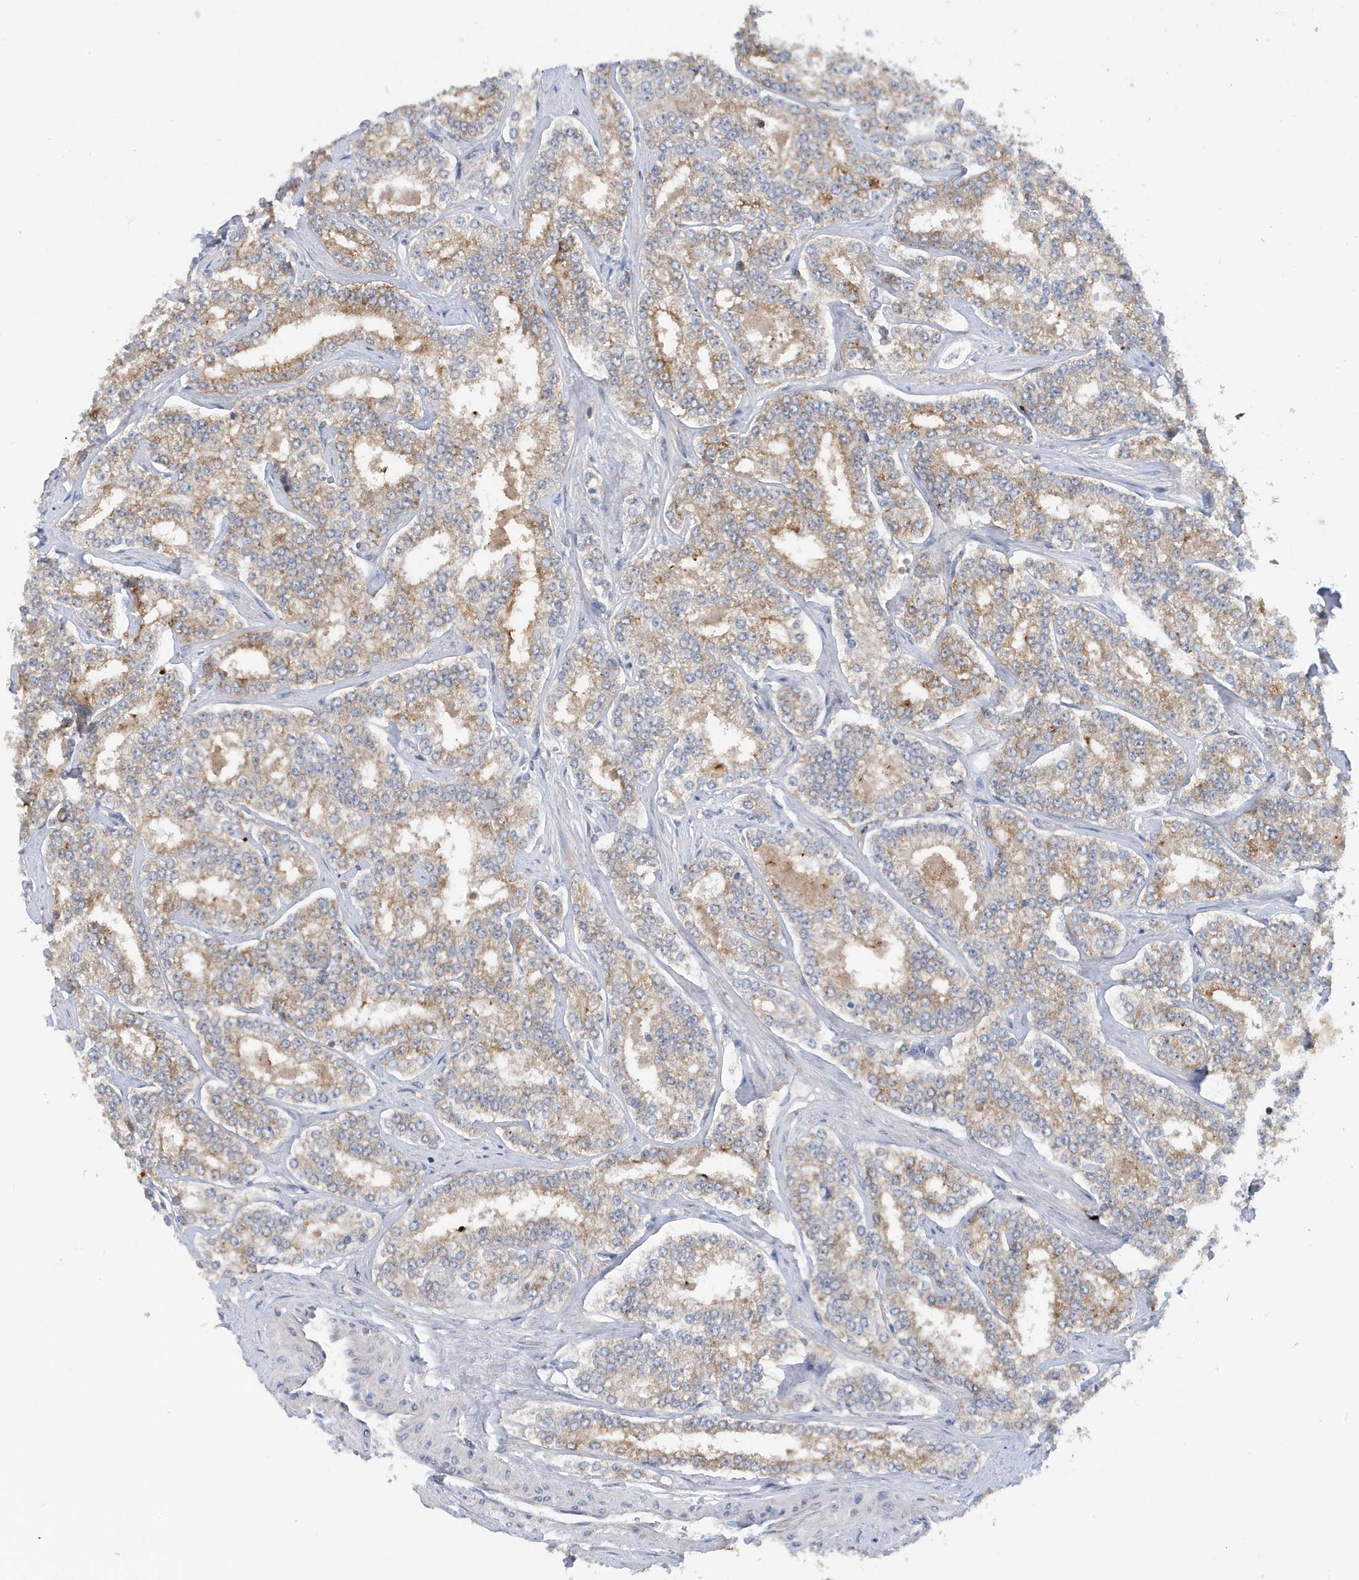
{"staining": {"intensity": "weak", "quantity": "25%-75%", "location": "cytoplasmic/membranous"}, "tissue": "prostate cancer", "cell_type": "Tumor cells", "image_type": "cancer", "snomed": [{"axis": "morphology", "description": "Normal tissue, NOS"}, {"axis": "morphology", "description": "Adenocarcinoma, High grade"}, {"axis": "topography", "description": "Prostate"}], "caption": "Immunohistochemistry of prostate high-grade adenocarcinoma demonstrates low levels of weak cytoplasmic/membranous staining in approximately 25%-75% of tumor cells.", "gene": "NSUN3", "patient": {"sex": "male", "age": 83}}